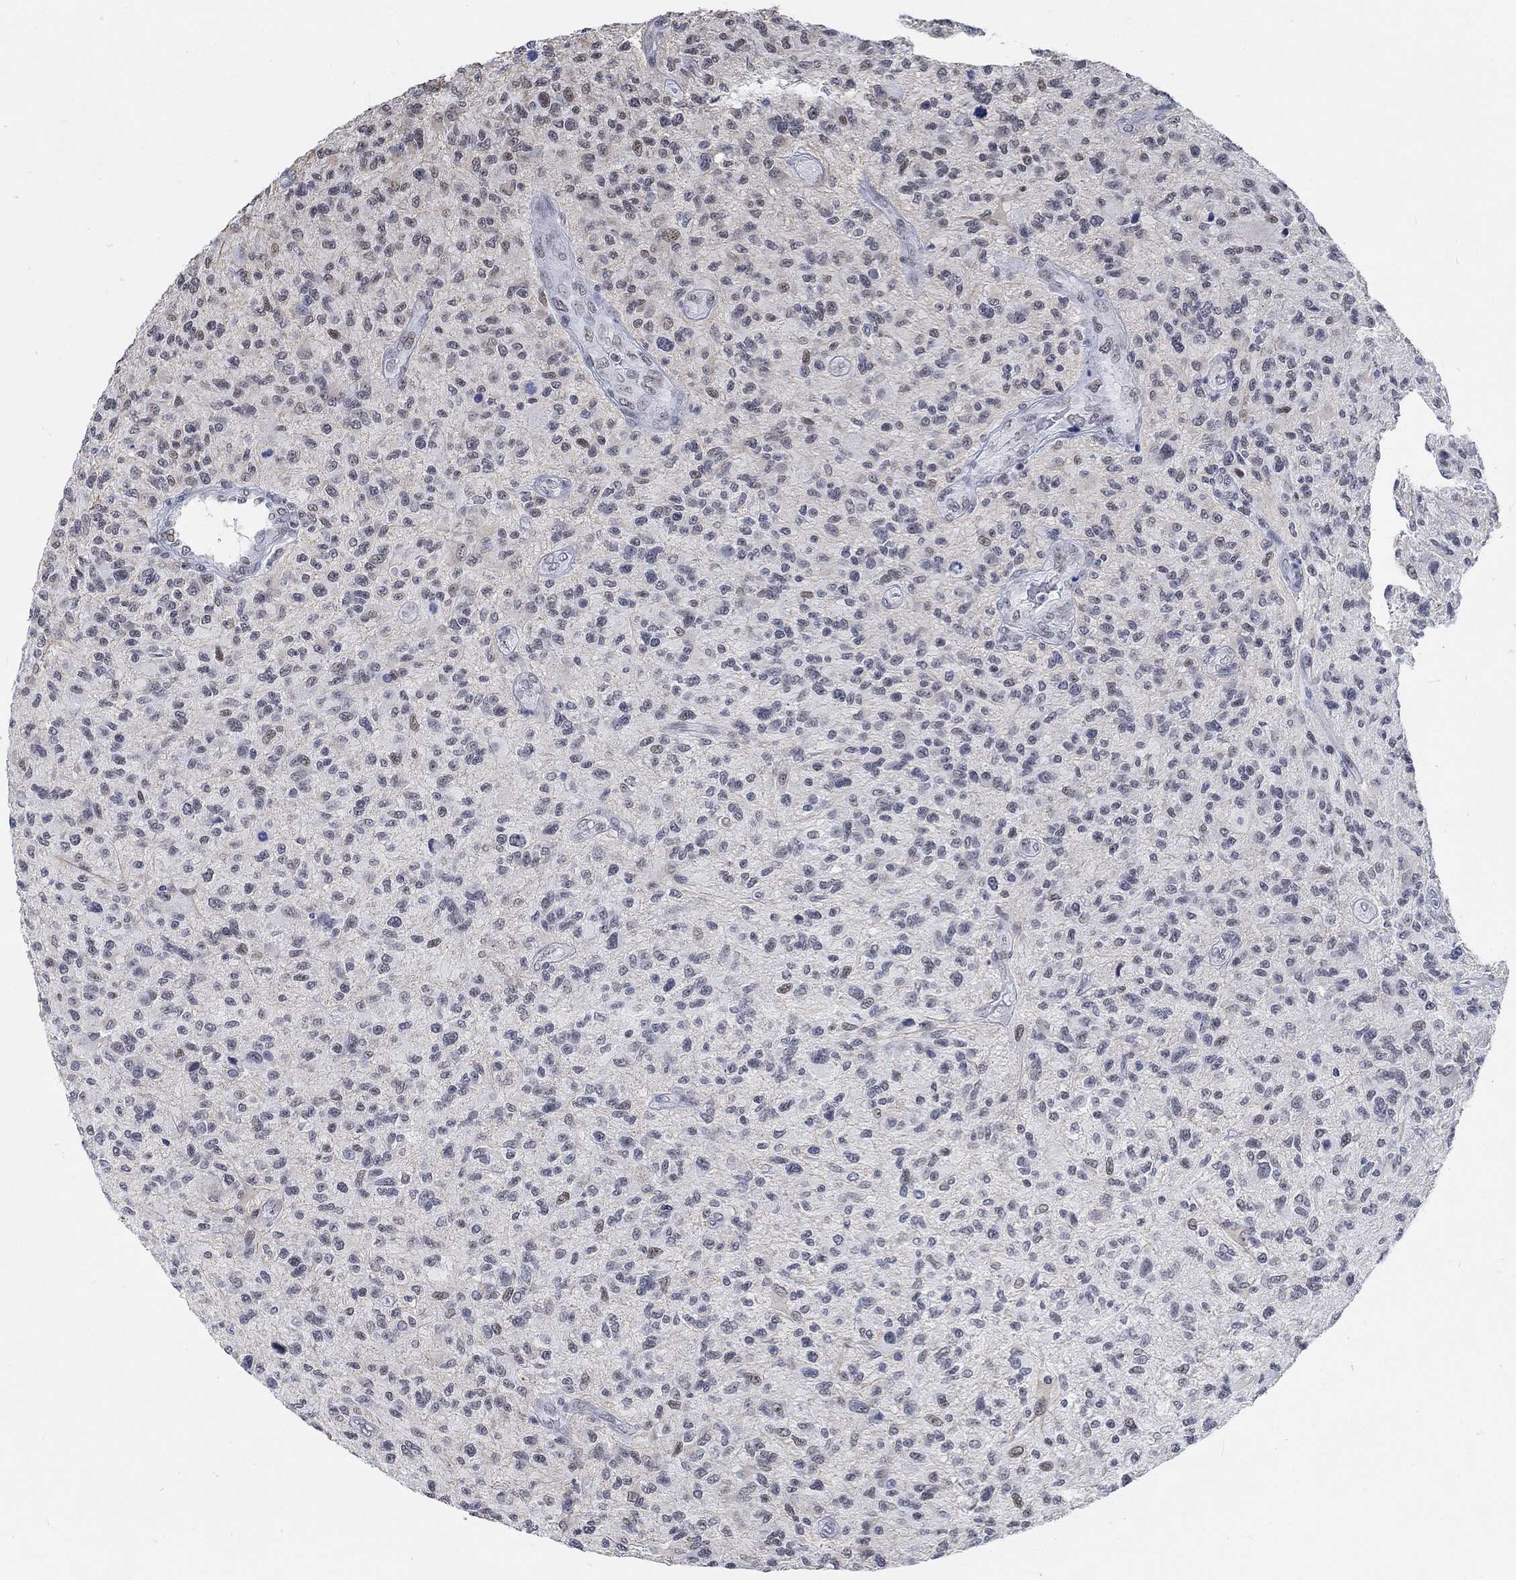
{"staining": {"intensity": "negative", "quantity": "none", "location": "none"}, "tissue": "glioma", "cell_type": "Tumor cells", "image_type": "cancer", "snomed": [{"axis": "morphology", "description": "Glioma, malignant, High grade"}, {"axis": "topography", "description": "Brain"}], "caption": "DAB (3,3'-diaminobenzidine) immunohistochemical staining of human glioma exhibits no significant expression in tumor cells. (Stains: DAB (3,3'-diaminobenzidine) immunohistochemistry (IHC) with hematoxylin counter stain, Microscopy: brightfield microscopy at high magnification).", "gene": "KCNH8", "patient": {"sex": "male", "age": 47}}